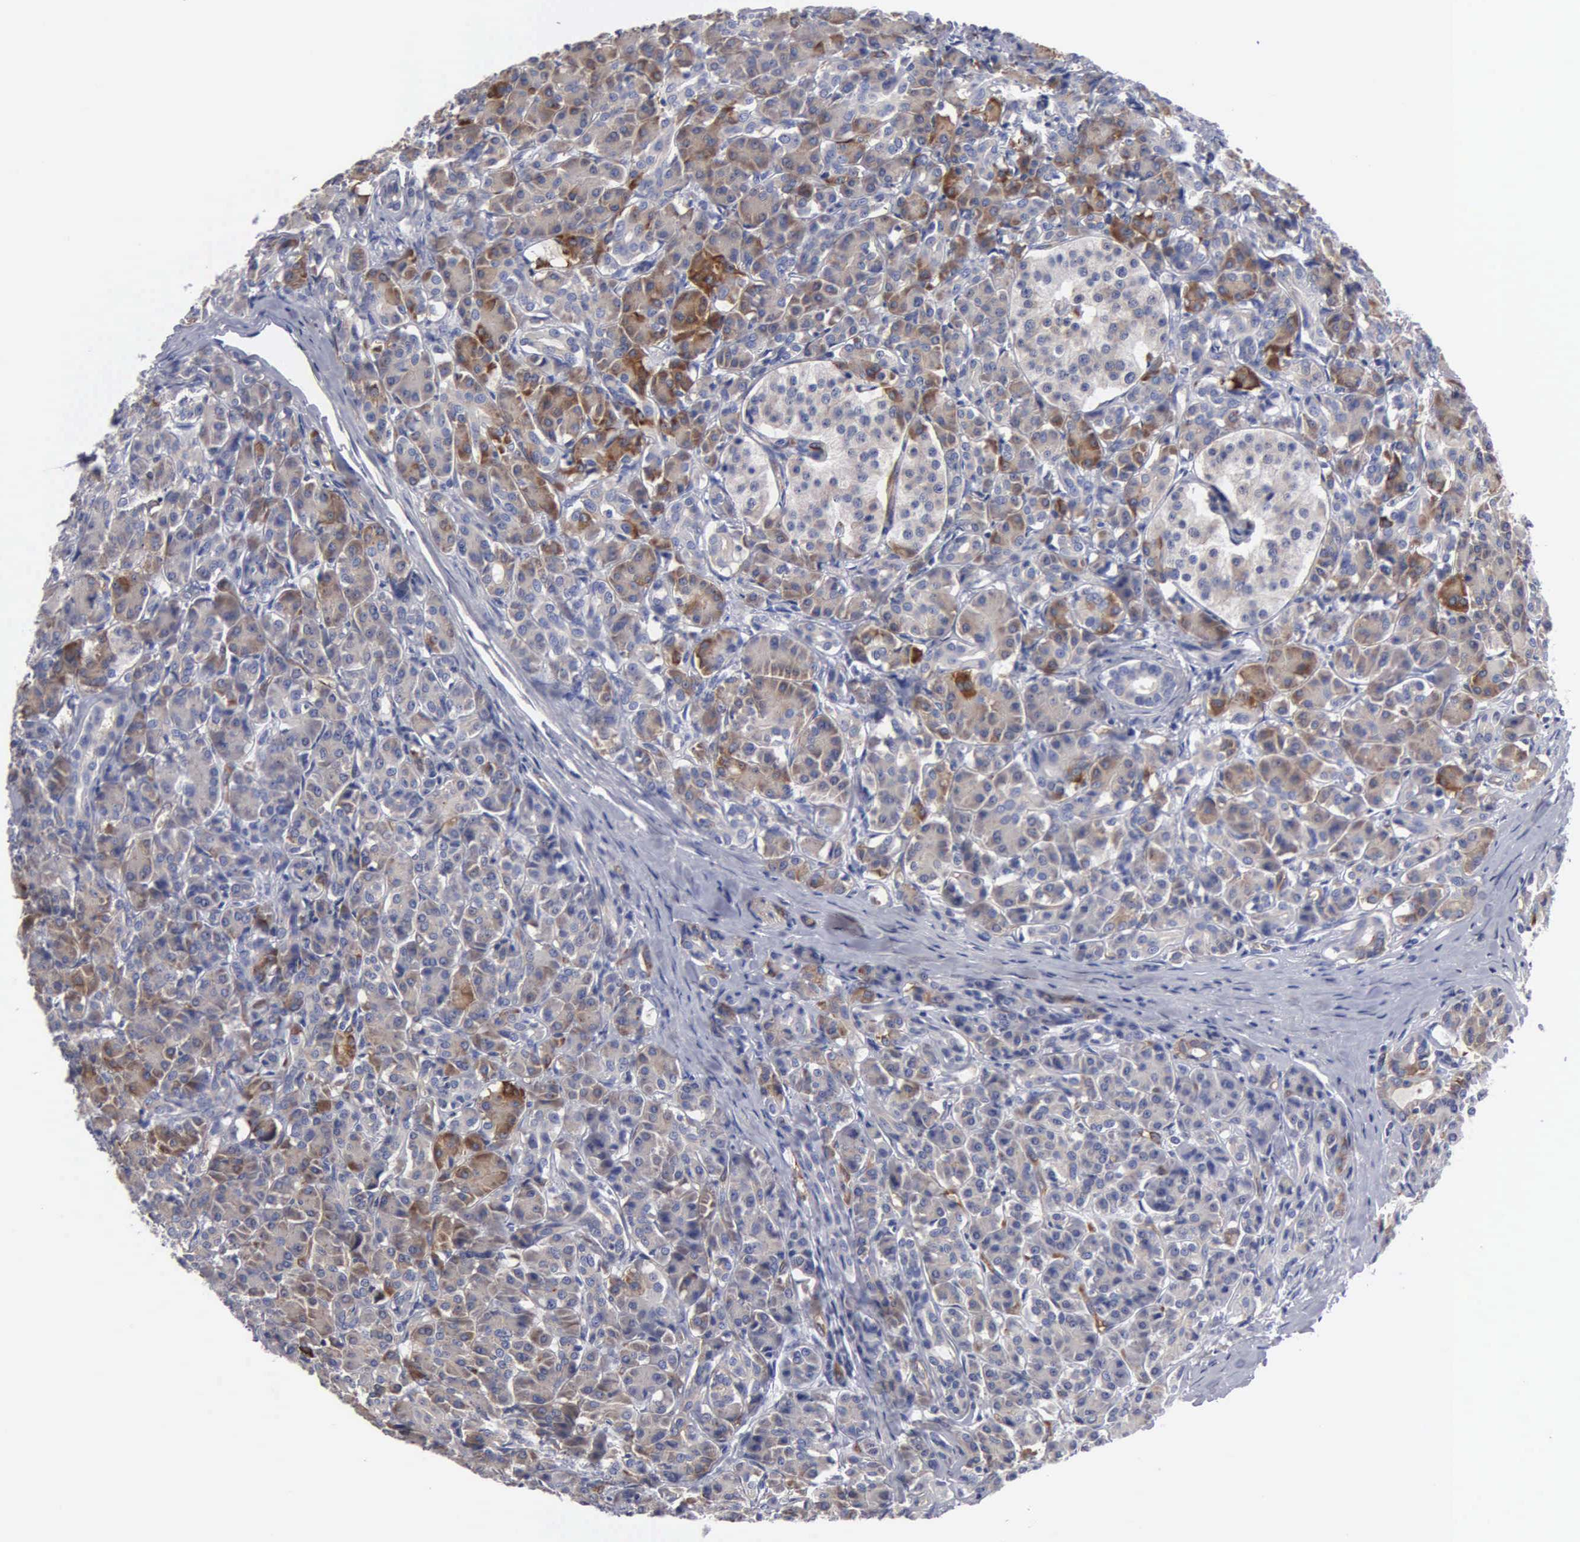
{"staining": {"intensity": "weak", "quantity": "25%-75%", "location": "cytoplasmic/membranous"}, "tissue": "pancreas", "cell_type": "Exocrine glandular cells", "image_type": "normal", "snomed": [{"axis": "morphology", "description": "Normal tissue, NOS"}, {"axis": "topography", "description": "Lymph node"}, {"axis": "topography", "description": "Pancreas"}], "caption": "Weak cytoplasmic/membranous staining is identified in about 25%-75% of exocrine glandular cells in benign pancreas.", "gene": "RDX", "patient": {"sex": "male", "age": 59}}